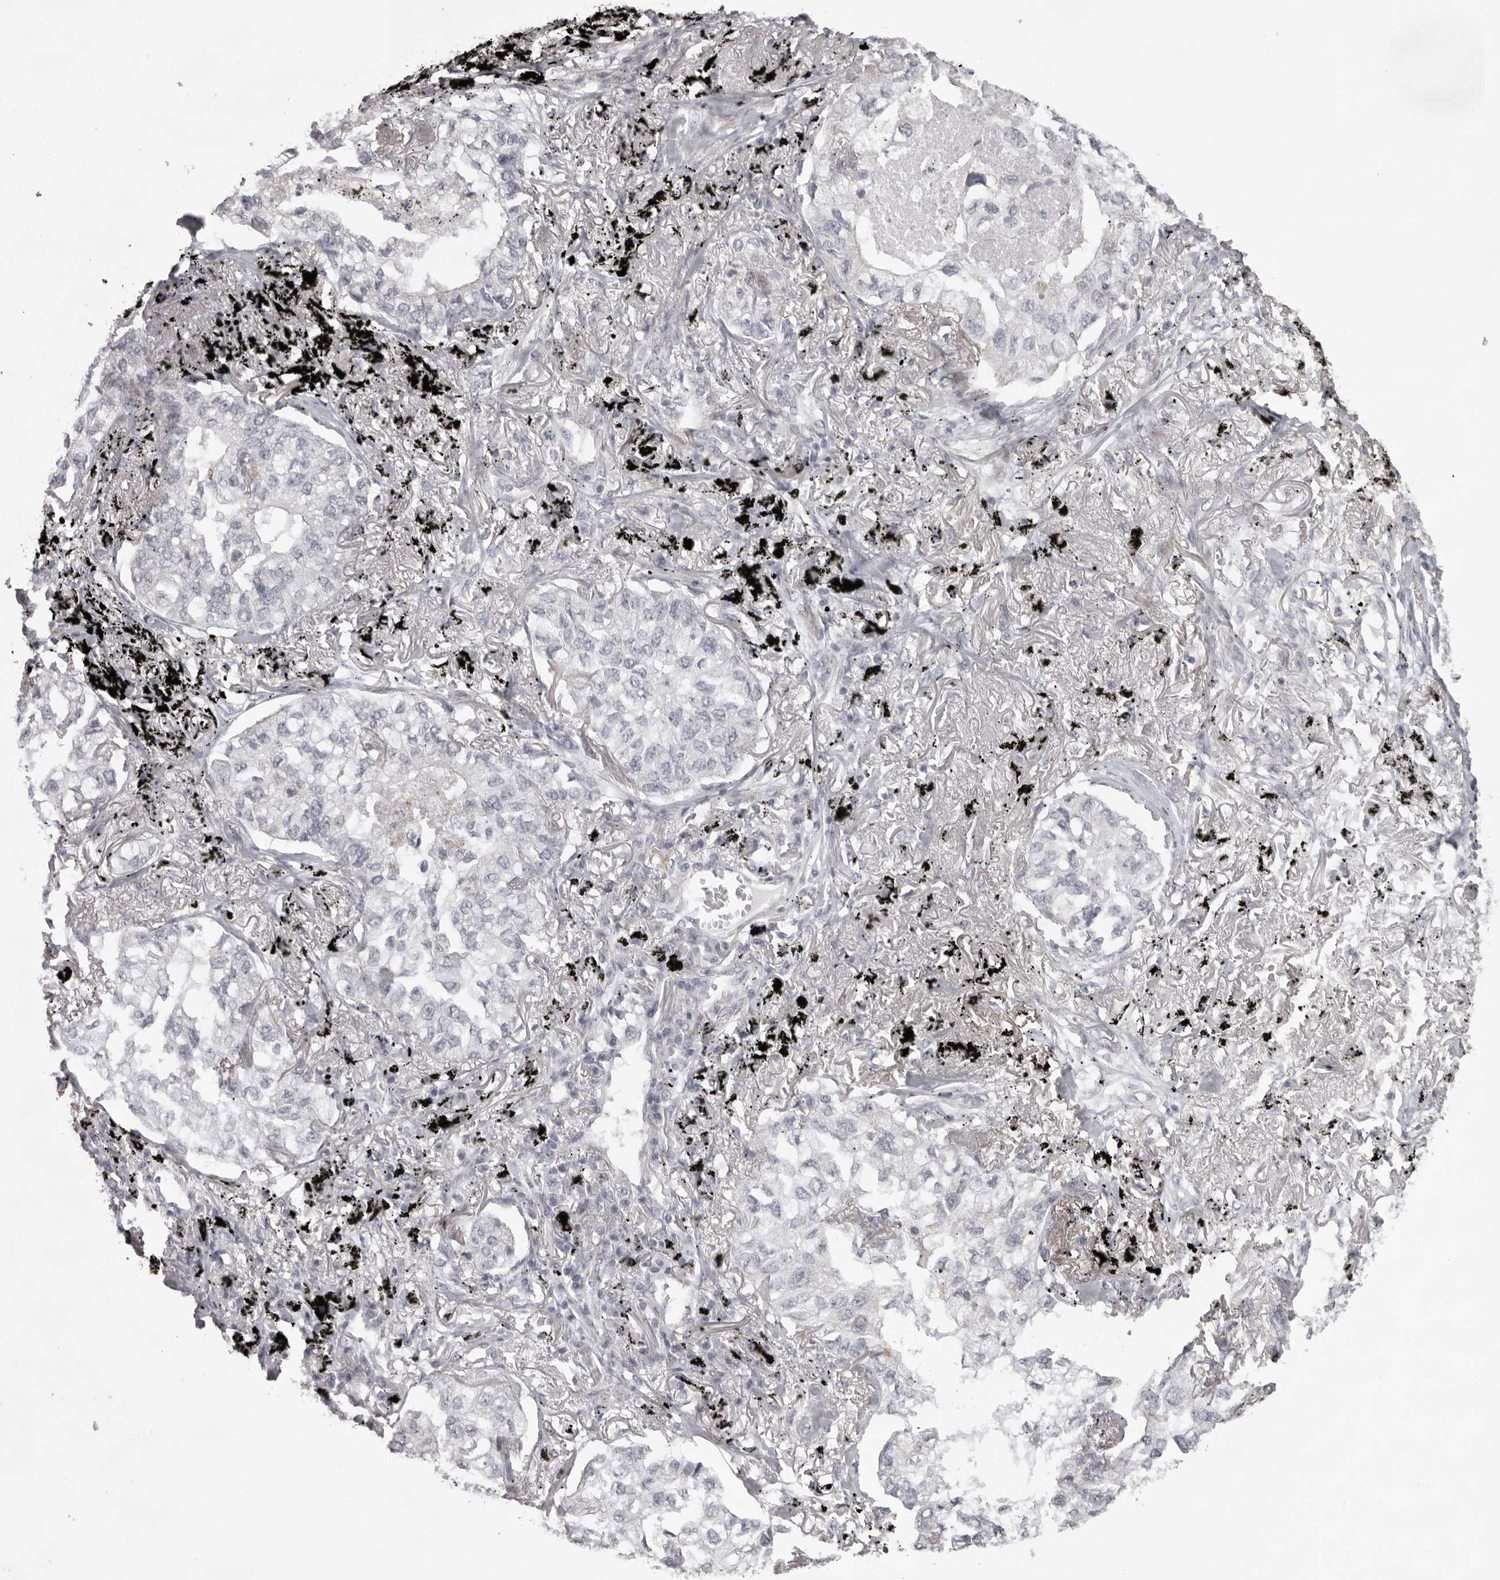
{"staining": {"intensity": "negative", "quantity": "none", "location": "none"}, "tissue": "lung cancer", "cell_type": "Tumor cells", "image_type": "cancer", "snomed": [{"axis": "morphology", "description": "Adenocarcinoma, NOS"}, {"axis": "topography", "description": "Lung"}], "caption": "High power microscopy image of an IHC histopathology image of lung cancer (adenocarcinoma), revealing no significant staining in tumor cells. Brightfield microscopy of immunohistochemistry stained with DAB (brown) and hematoxylin (blue), captured at high magnification.", "gene": "NUDT18", "patient": {"sex": "male", "age": 65}}